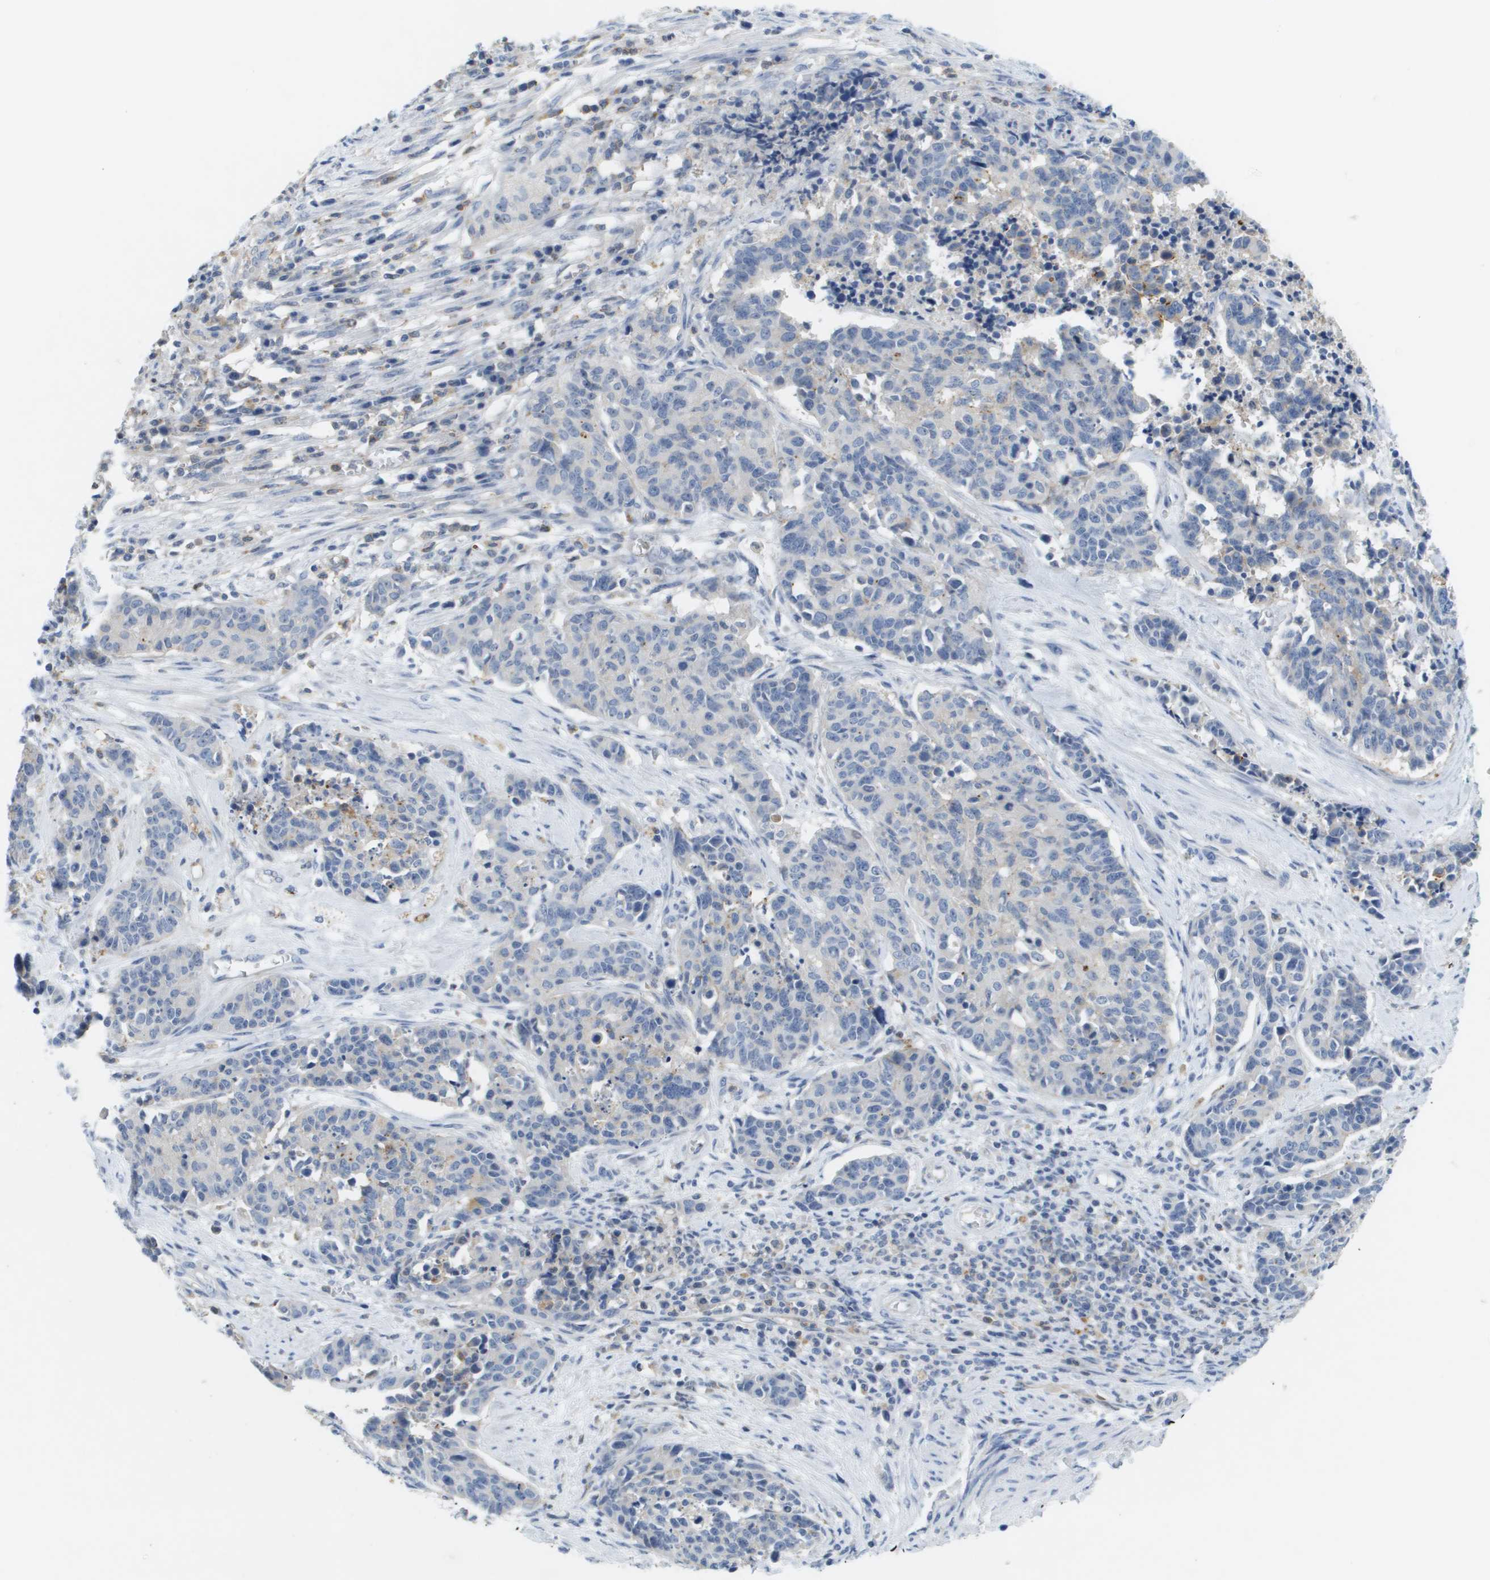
{"staining": {"intensity": "negative", "quantity": "none", "location": "none"}, "tissue": "cervical cancer", "cell_type": "Tumor cells", "image_type": "cancer", "snomed": [{"axis": "morphology", "description": "Squamous cell carcinoma, NOS"}, {"axis": "topography", "description": "Cervix"}], "caption": "DAB (3,3'-diaminobenzidine) immunohistochemical staining of human cervical squamous cell carcinoma demonstrates no significant staining in tumor cells.", "gene": "LIPG", "patient": {"sex": "female", "age": 35}}